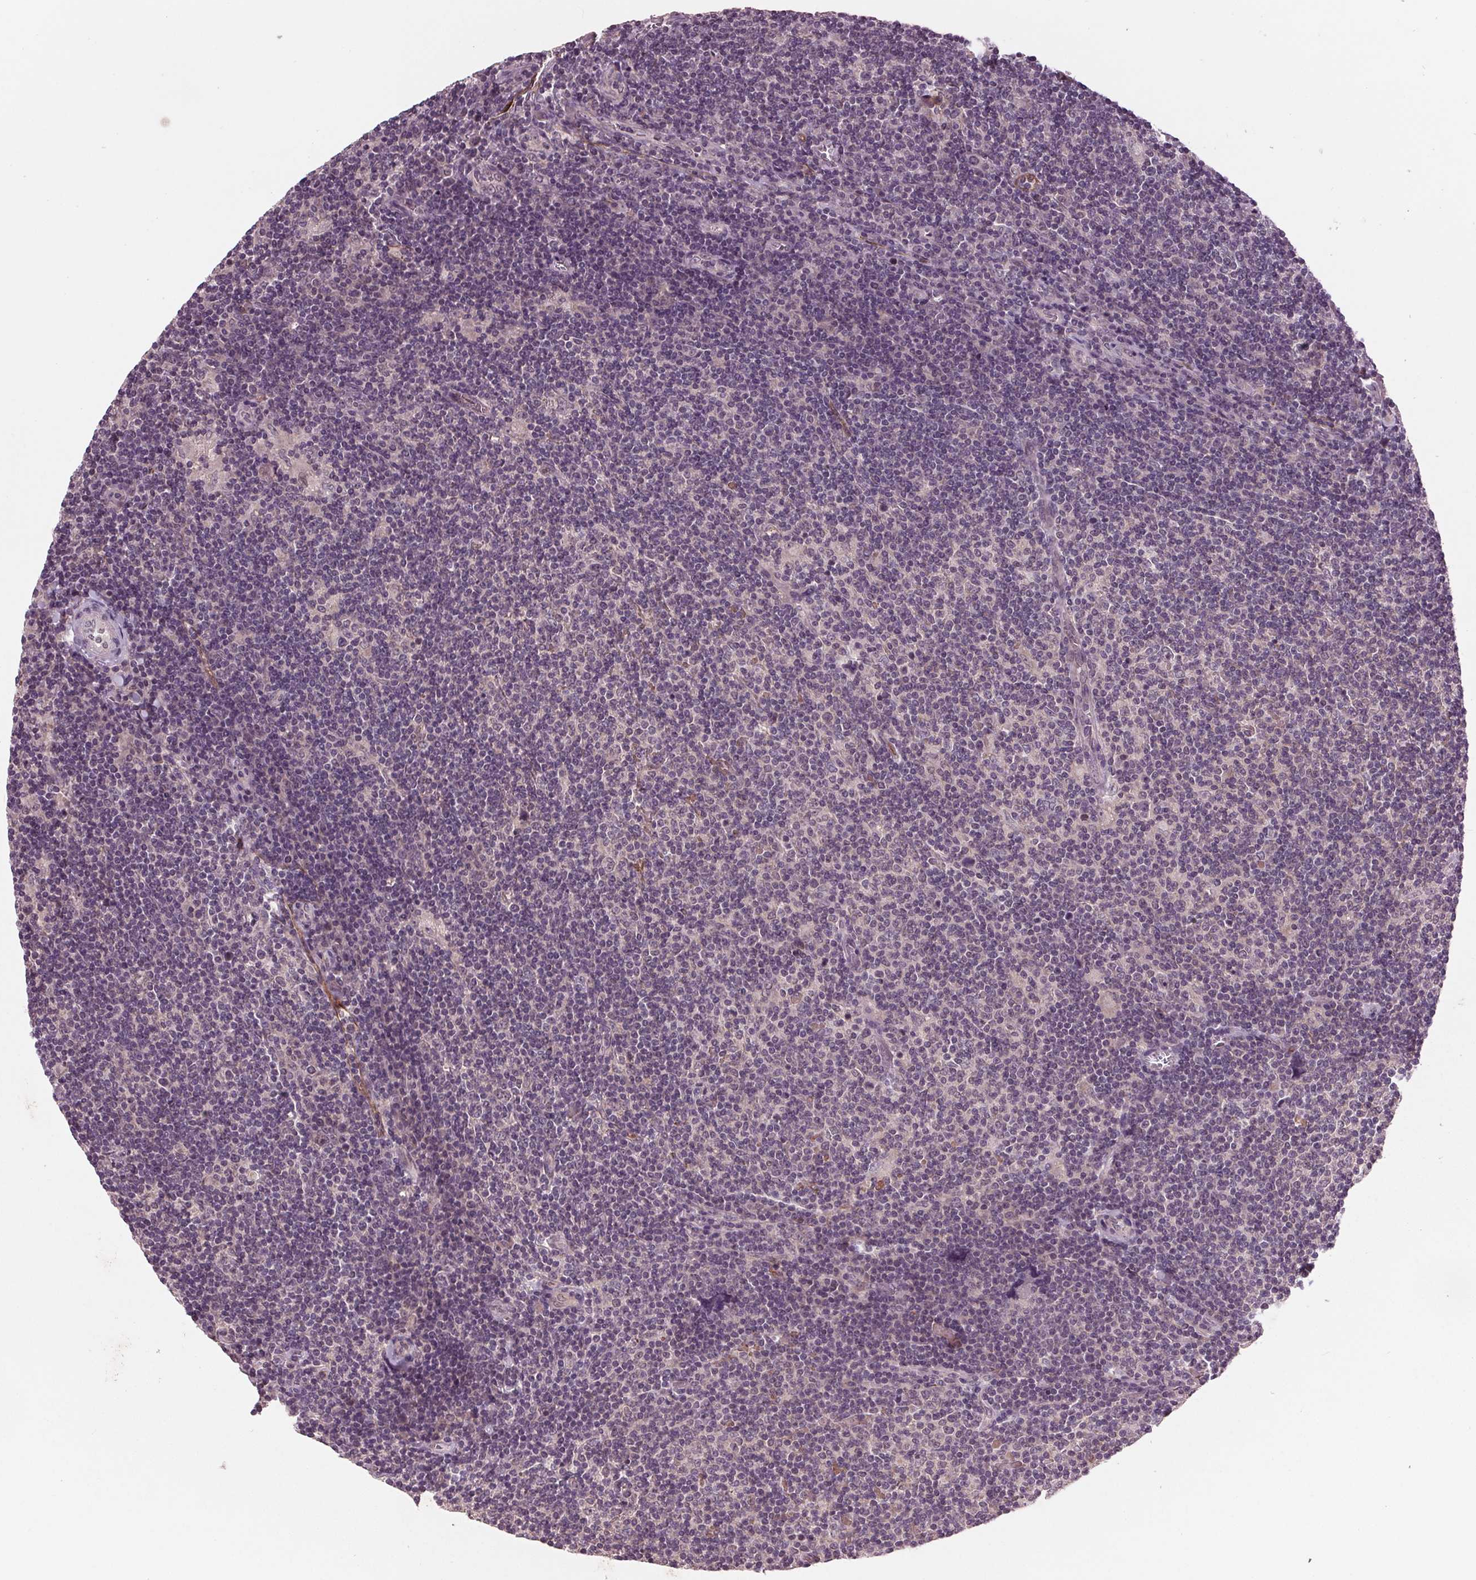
{"staining": {"intensity": "negative", "quantity": "none", "location": "none"}, "tissue": "lymphoma", "cell_type": "Tumor cells", "image_type": "cancer", "snomed": [{"axis": "morphology", "description": "Hodgkin's disease, NOS"}, {"axis": "topography", "description": "Lymph node"}], "caption": "This image is of Hodgkin's disease stained with immunohistochemistry (IHC) to label a protein in brown with the nuclei are counter-stained blue. There is no positivity in tumor cells.", "gene": "MAPK8", "patient": {"sex": "male", "age": 40}}